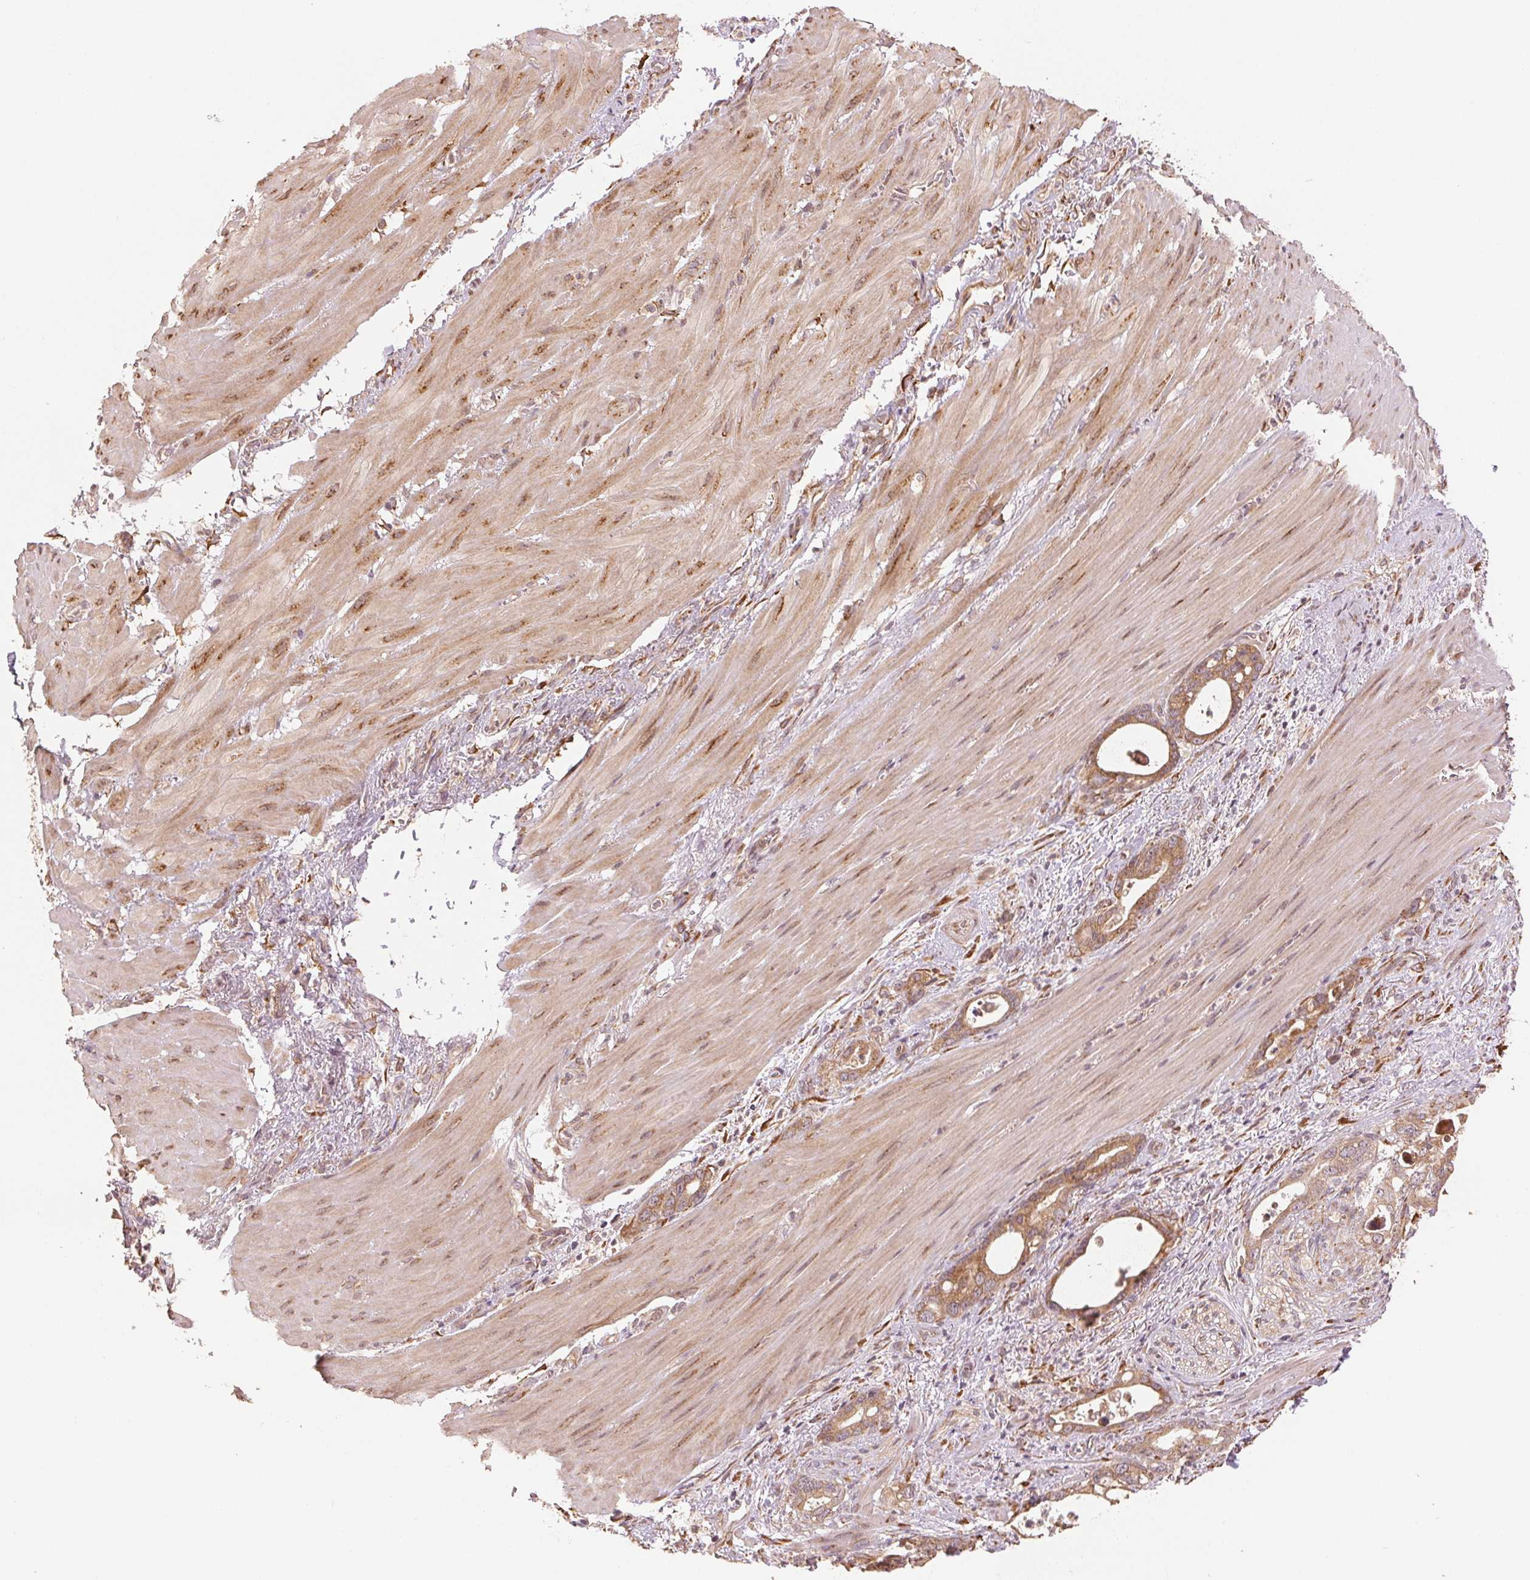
{"staining": {"intensity": "moderate", "quantity": ">75%", "location": "cytoplasmic/membranous"}, "tissue": "stomach cancer", "cell_type": "Tumor cells", "image_type": "cancer", "snomed": [{"axis": "morphology", "description": "Normal tissue, NOS"}, {"axis": "morphology", "description": "Adenocarcinoma, NOS"}, {"axis": "topography", "description": "Esophagus"}, {"axis": "topography", "description": "Stomach, upper"}], "caption": "The photomicrograph demonstrates a brown stain indicating the presence of a protein in the cytoplasmic/membranous of tumor cells in stomach cancer (adenocarcinoma). The staining was performed using DAB to visualize the protein expression in brown, while the nuclei were stained in blue with hematoxylin (Magnification: 20x).", "gene": "SLC20A1", "patient": {"sex": "male", "age": 74}}